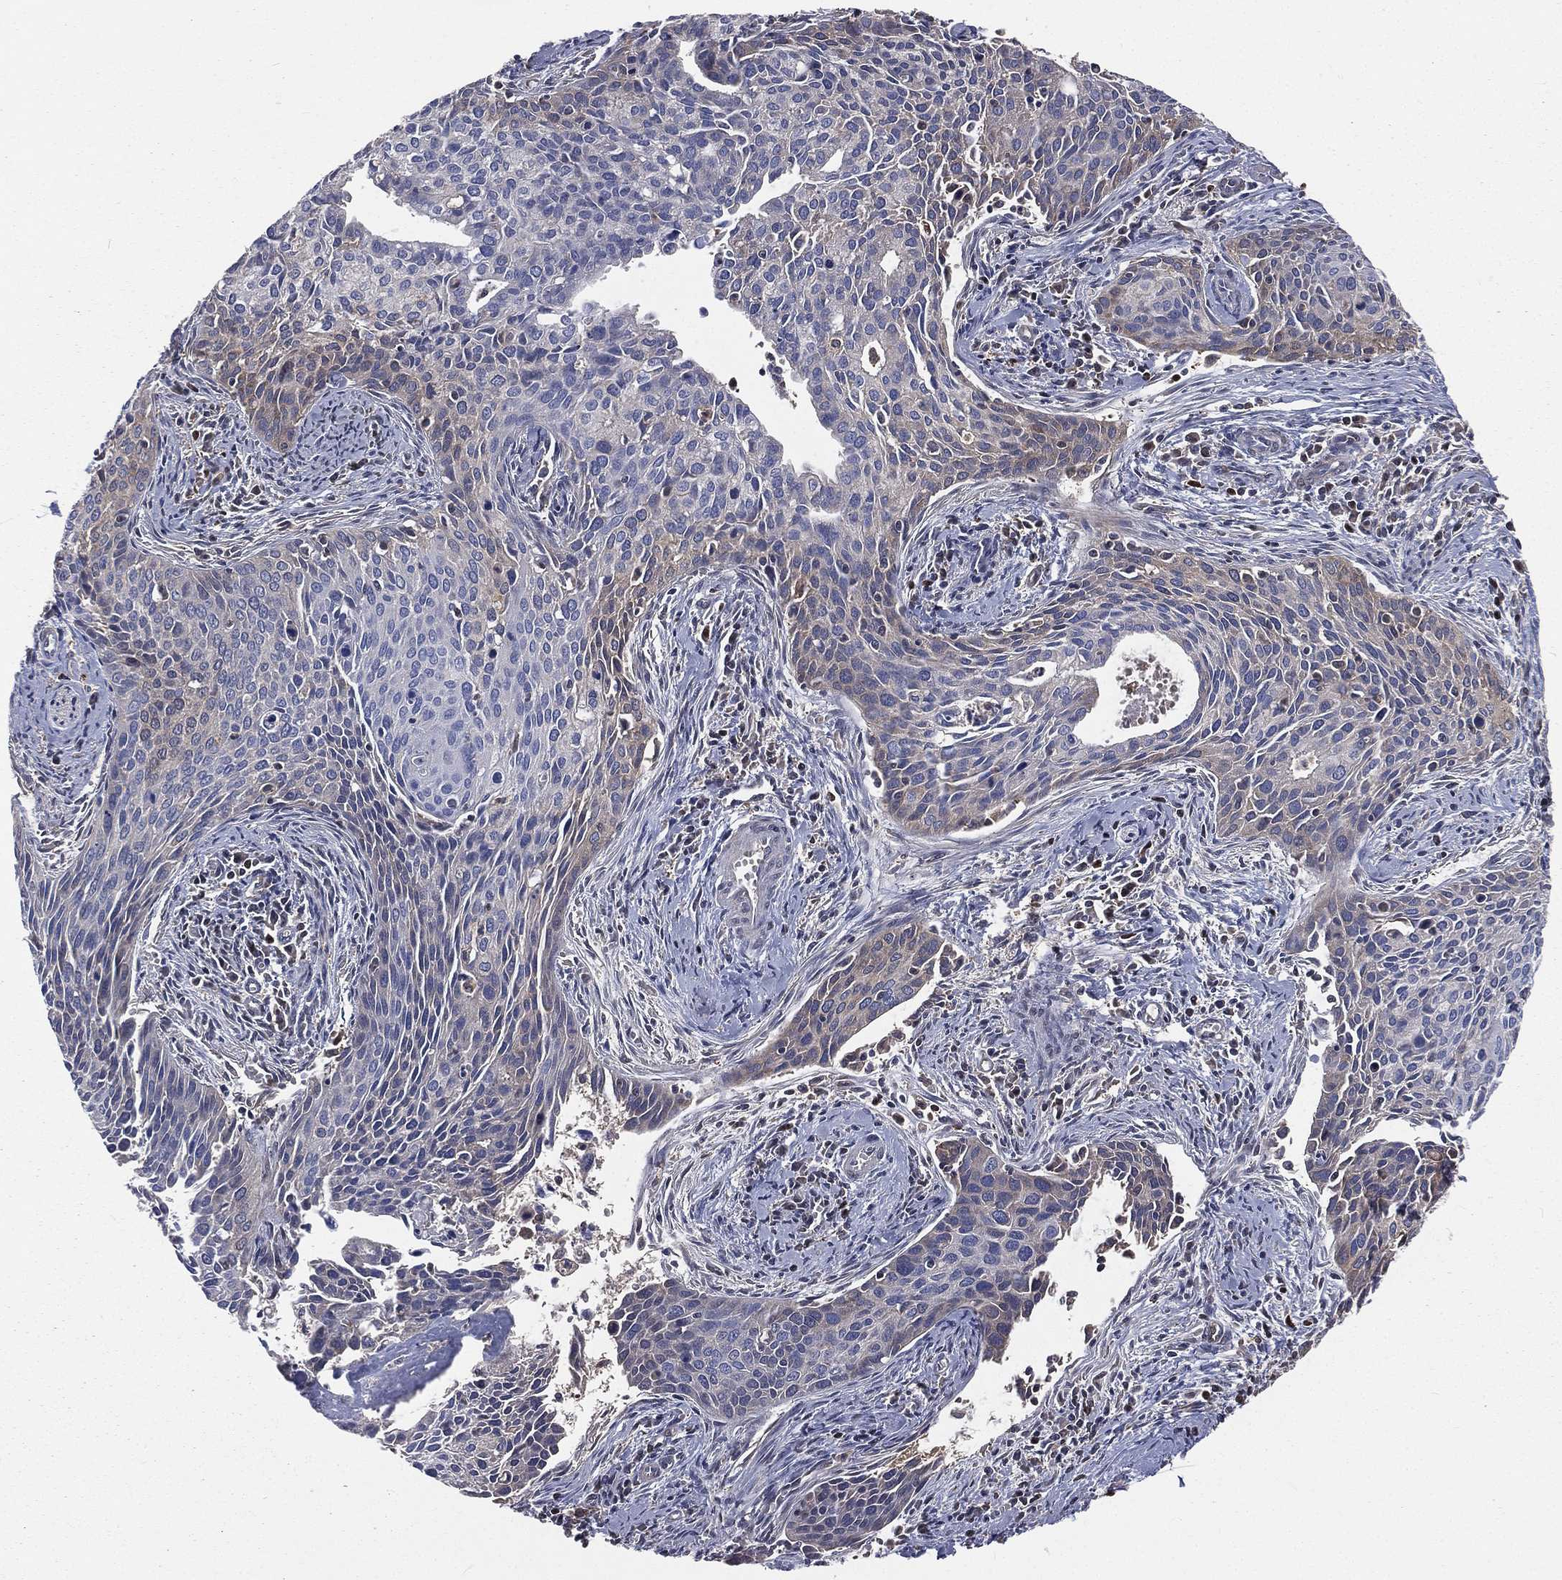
{"staining": {"intensity": "negative", "quantity": "none", "location": "none"}, "tissue": "cervical cancer", "cell_type": "Tumor cells", "image_type": "cancer", "snomed": [{"axis": "morphology", "description": "Squamous cell carcinoma, NOS"}, {"axis": "topography", "description": "Cervix"}], "caption": "High power microscopy histopathology image of an immunohistochemistry micrograph of cervical squamous cell carcinoma, revealing no significant staining in tumor cells. (DAB (3,3'-diaminobenzidine) immunohistochemistry, high magnification).", "gene": "TBC1D2", "patient": {"sex": "female", "age": 29}}